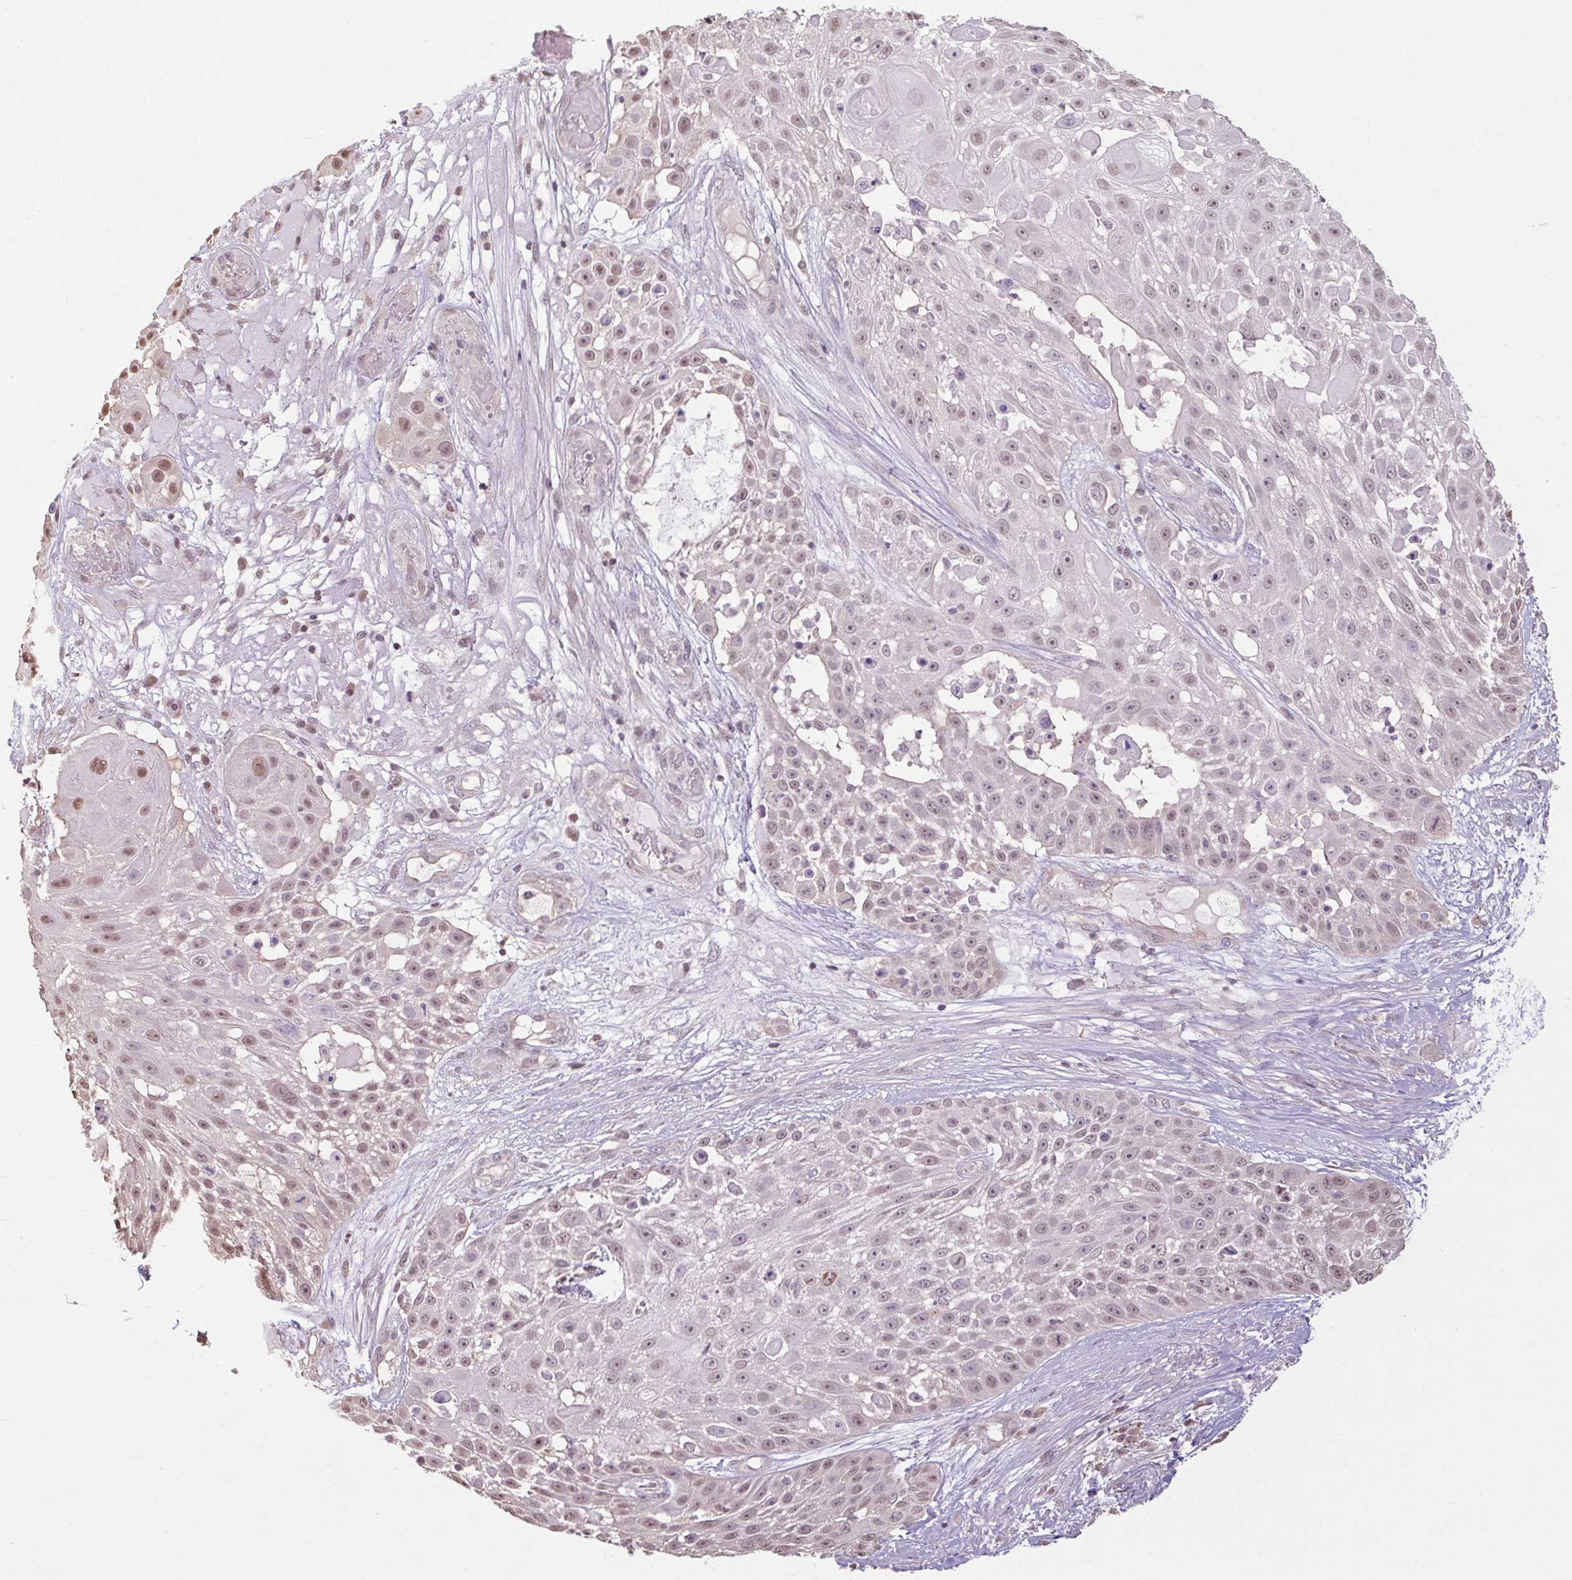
{"staining": {"intensity": "weak", "quantity": "25%-75%", "location": "nuclear"}, "tissue": "skin cancer", "cell_type": "Tumor cells", "image_type": "cancer", "snomed": [{"axis": "morphology", "description": "Squamous cell carcinoma, NOS"}, {"axis": "topography", "description": "Skin"}], "caption": "Immunohistochemistry (IHC) micrograph of neoplastic tissue: human skin cancer (squamous cell carcinoma) stained using immunohistochemistry (IHC) reveals low levels of weak protein expression localized specifically in the nuclear of tumor cells, appearing as a nuclear brown color.", "gene": "CDH19", "patient": {"sex": "female", "age": 86}}